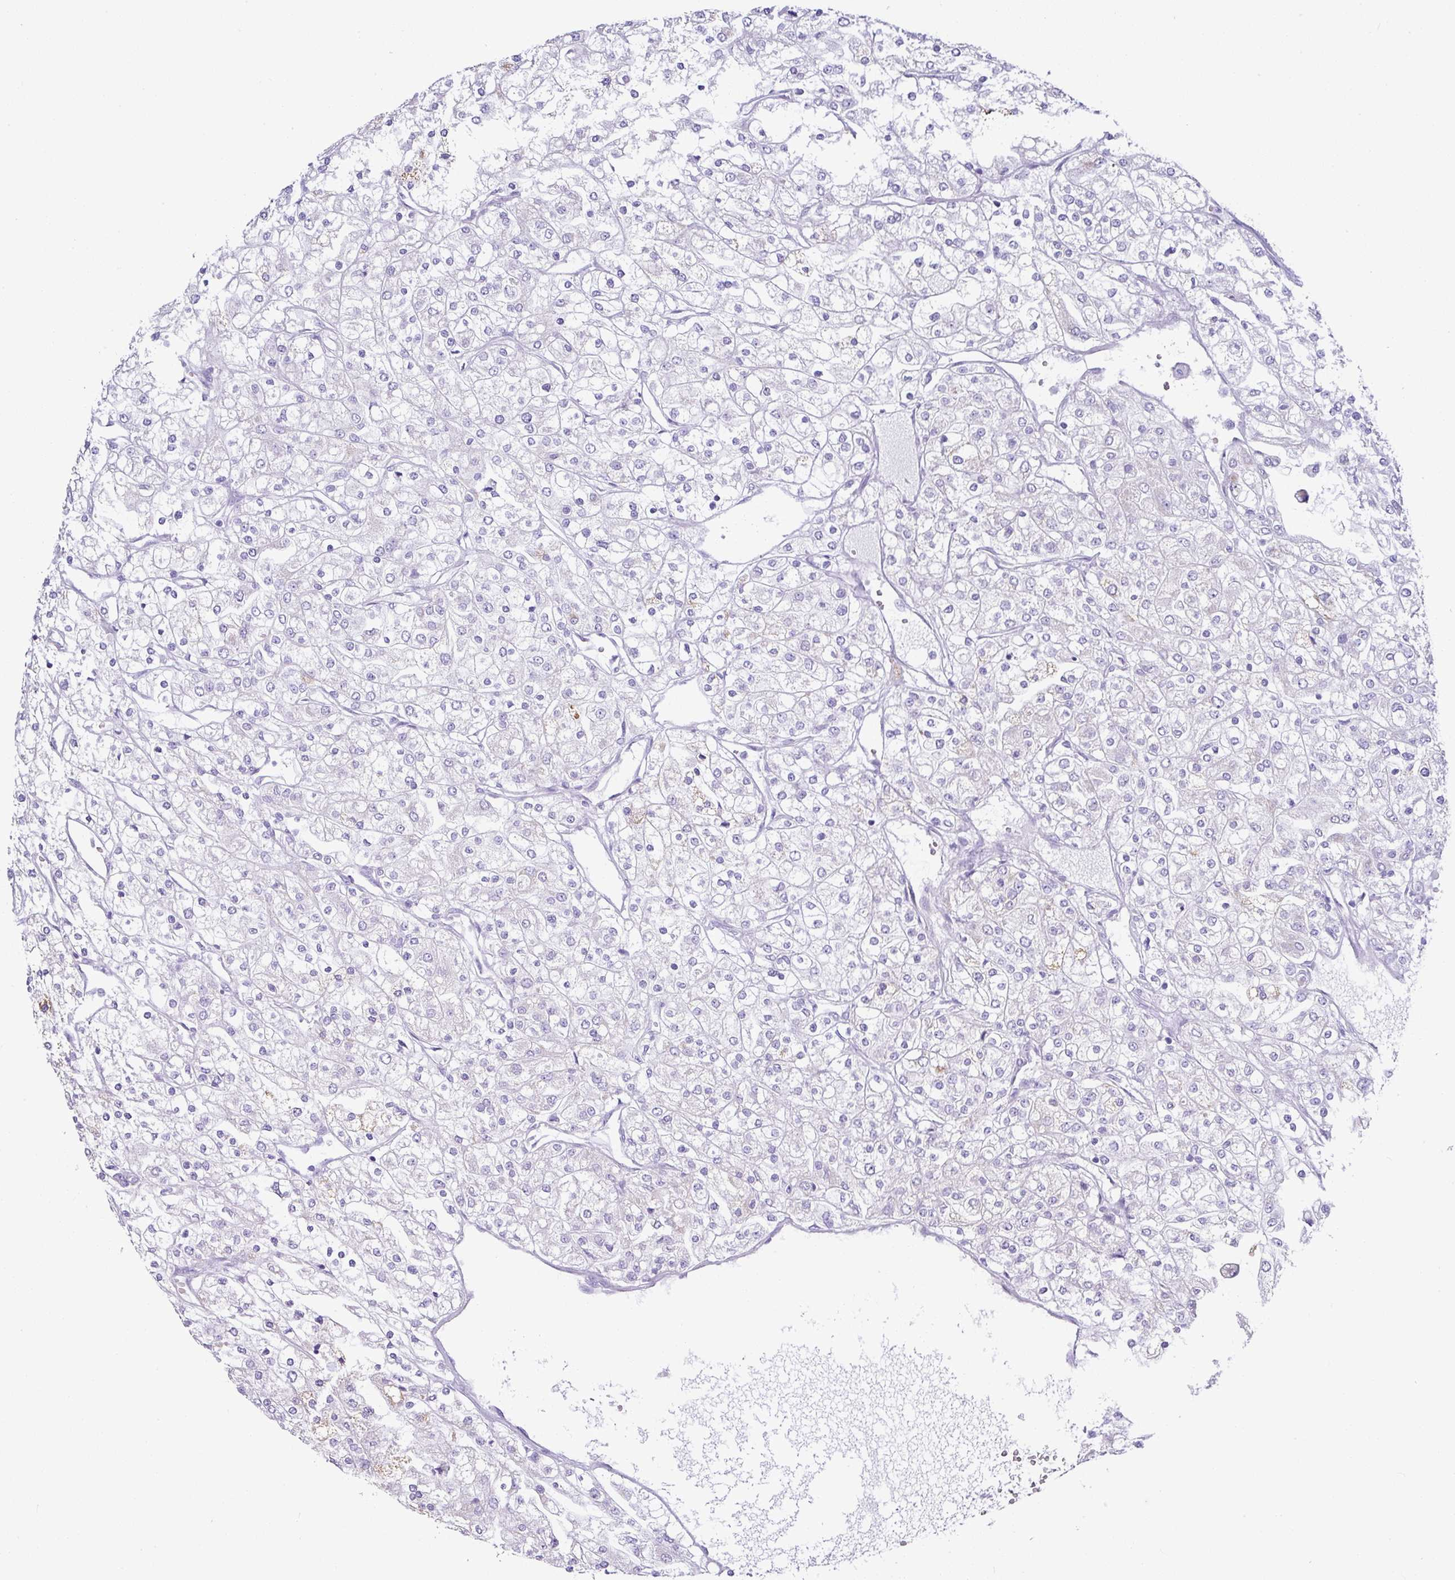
{"staining": {"intensity": "negative", "quantity": "none", "location": "none"}, "tissue": "renal cancer", "cell_type": "Tumor cells", "image_type": "cancer", "snomed": [{"axis": "morphology", "description": "Adenocarcinoma, NOS"}, {"axis": "topography", "description": "Kidney"}], "caption": "An immunohistochemistry (IHC) image of renal cancer is shown. There is no staining in tumor cells of renal cancer.", "gene": "BCL11A", "patient": {"sex": "male", "age": 80}}